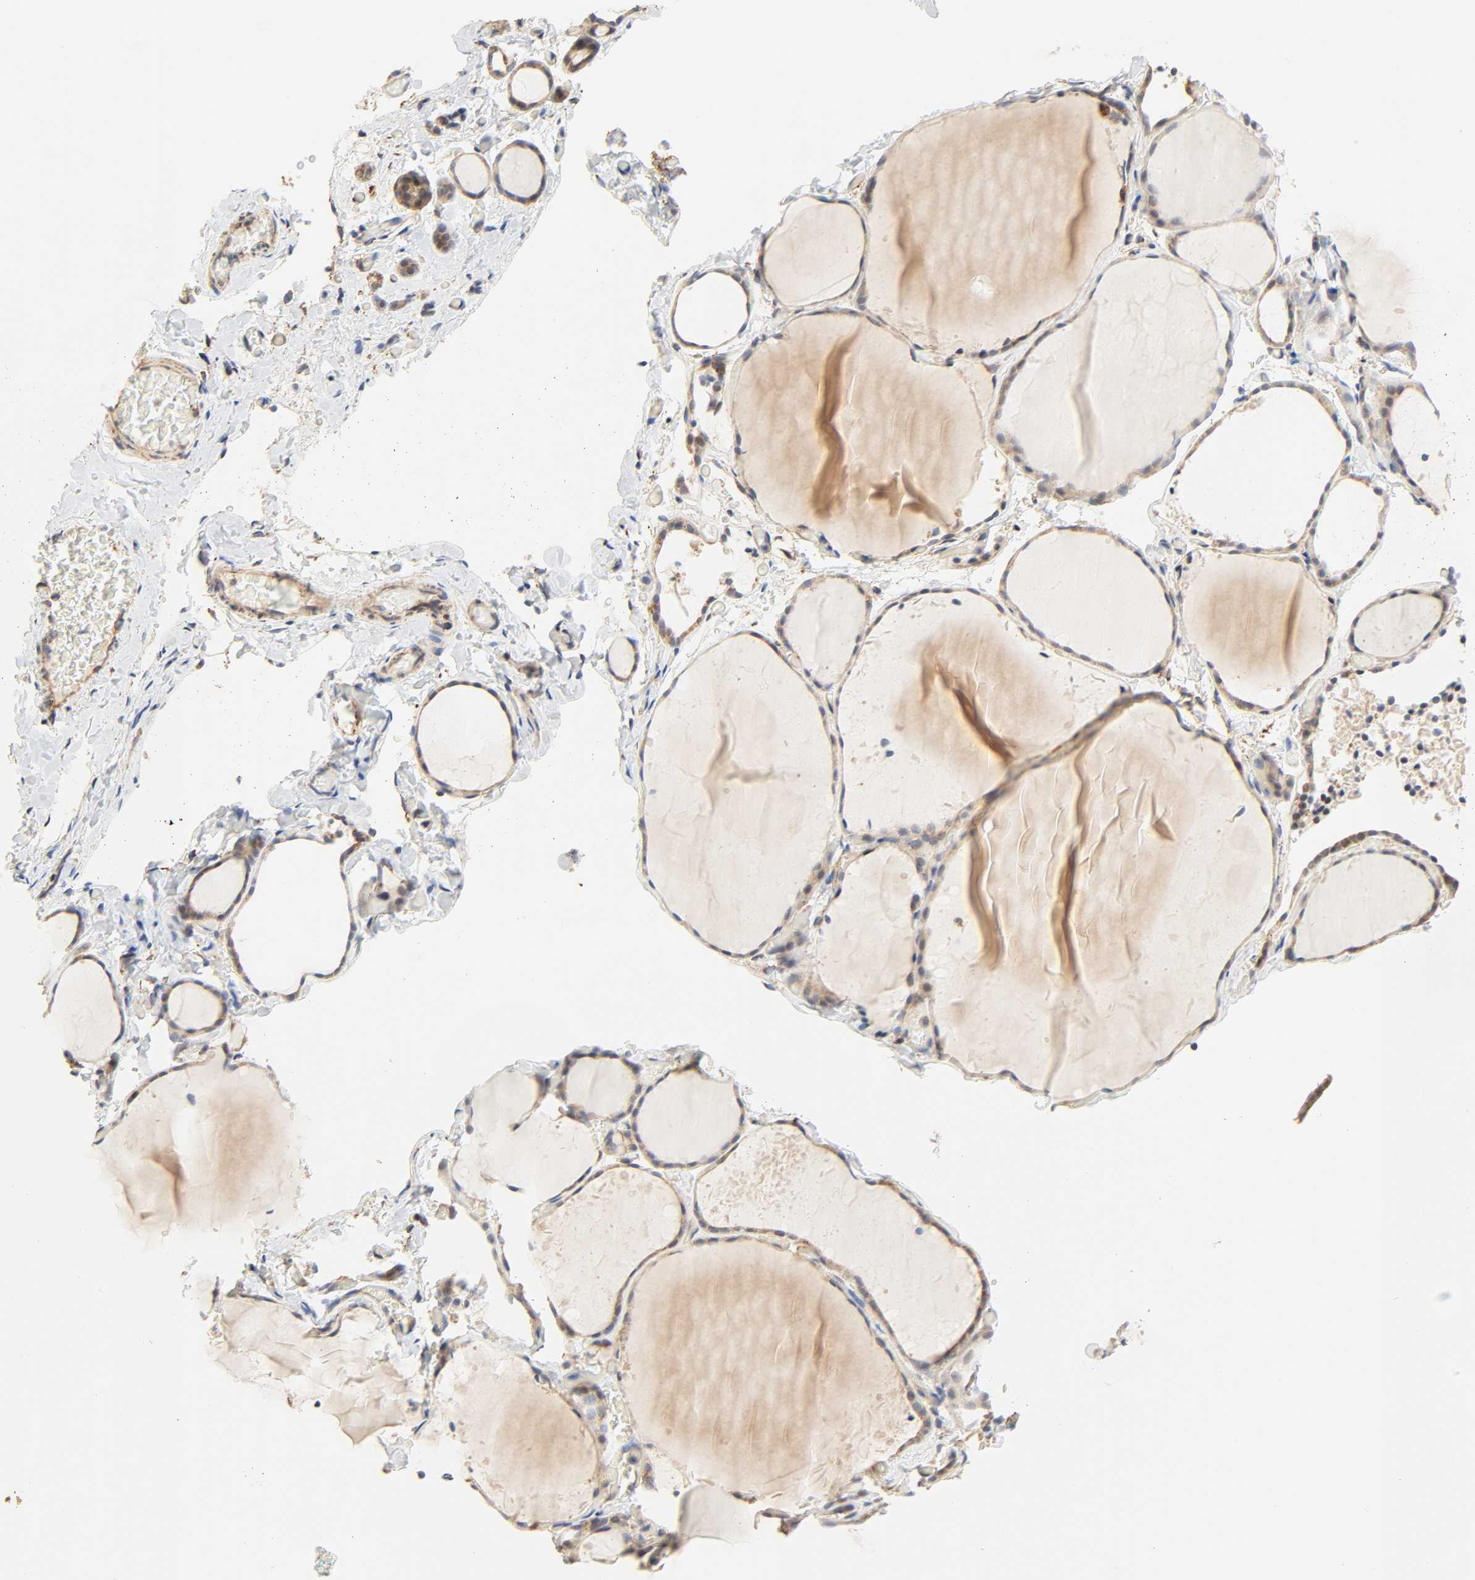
{"staining": {"intensity": "moderate", "quantity": ">75%", "location": "cytoplasmic/membranous"}, "tissue": "thyroid gland", "cell_type": "Glandular cells", "image_type": "normal", "snomed": [{"axis": "morphology", "description": "Normal tissue, NOS"}, {"axis": "topography", "description": "Thyroid gland"}], "caption": "Immunohistochemical staining of normal human thyroid gland displays medium levels of moderate cytoplasmic/membranous staining in about >75% of glandular cells.", "gene": "ZMAT5", "patient": {"sex": "female", "age": 22}}